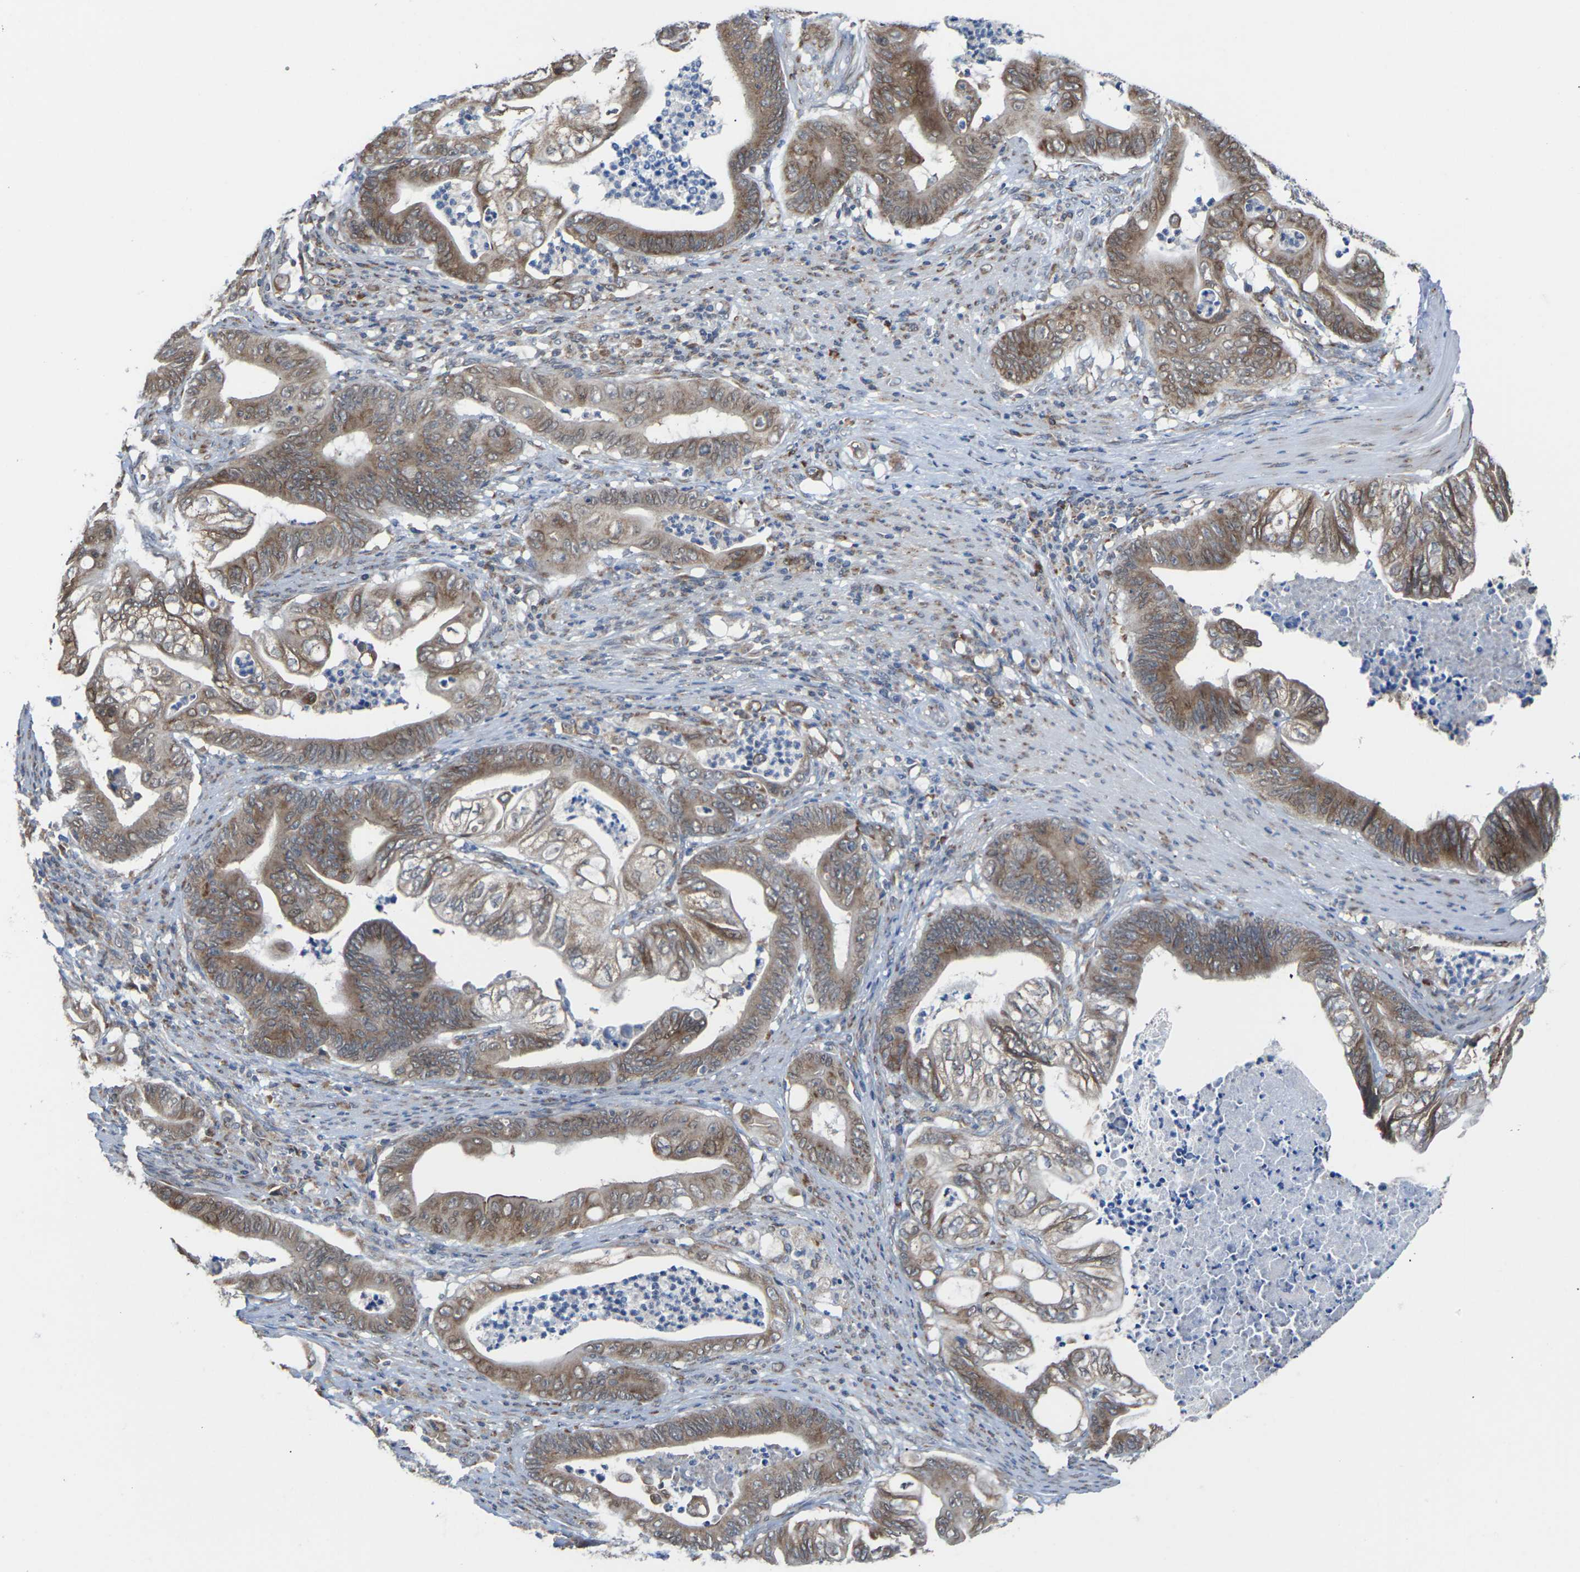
{"staining": {"intensity": "moderate", "quantity": ">75%", "location": "cytoplasmic/membranous"}, "tissue": "stomach cancer", "cell_type": "Tumor cells", "image_type": "cancer", "snomed": [{"axis": "morphology", "description": "Adenocarcinoma, NOS"}, {"axis": "topography", "description": "Stomach"}], "caption": "Protein staining exhibits moderate cytoplasmic/membranous staining in about >75% of tumor cells in stomach adenocarcinoma.", "gene": "PDZK1IP1", "patient": {"sex": "female", "age": 73}}